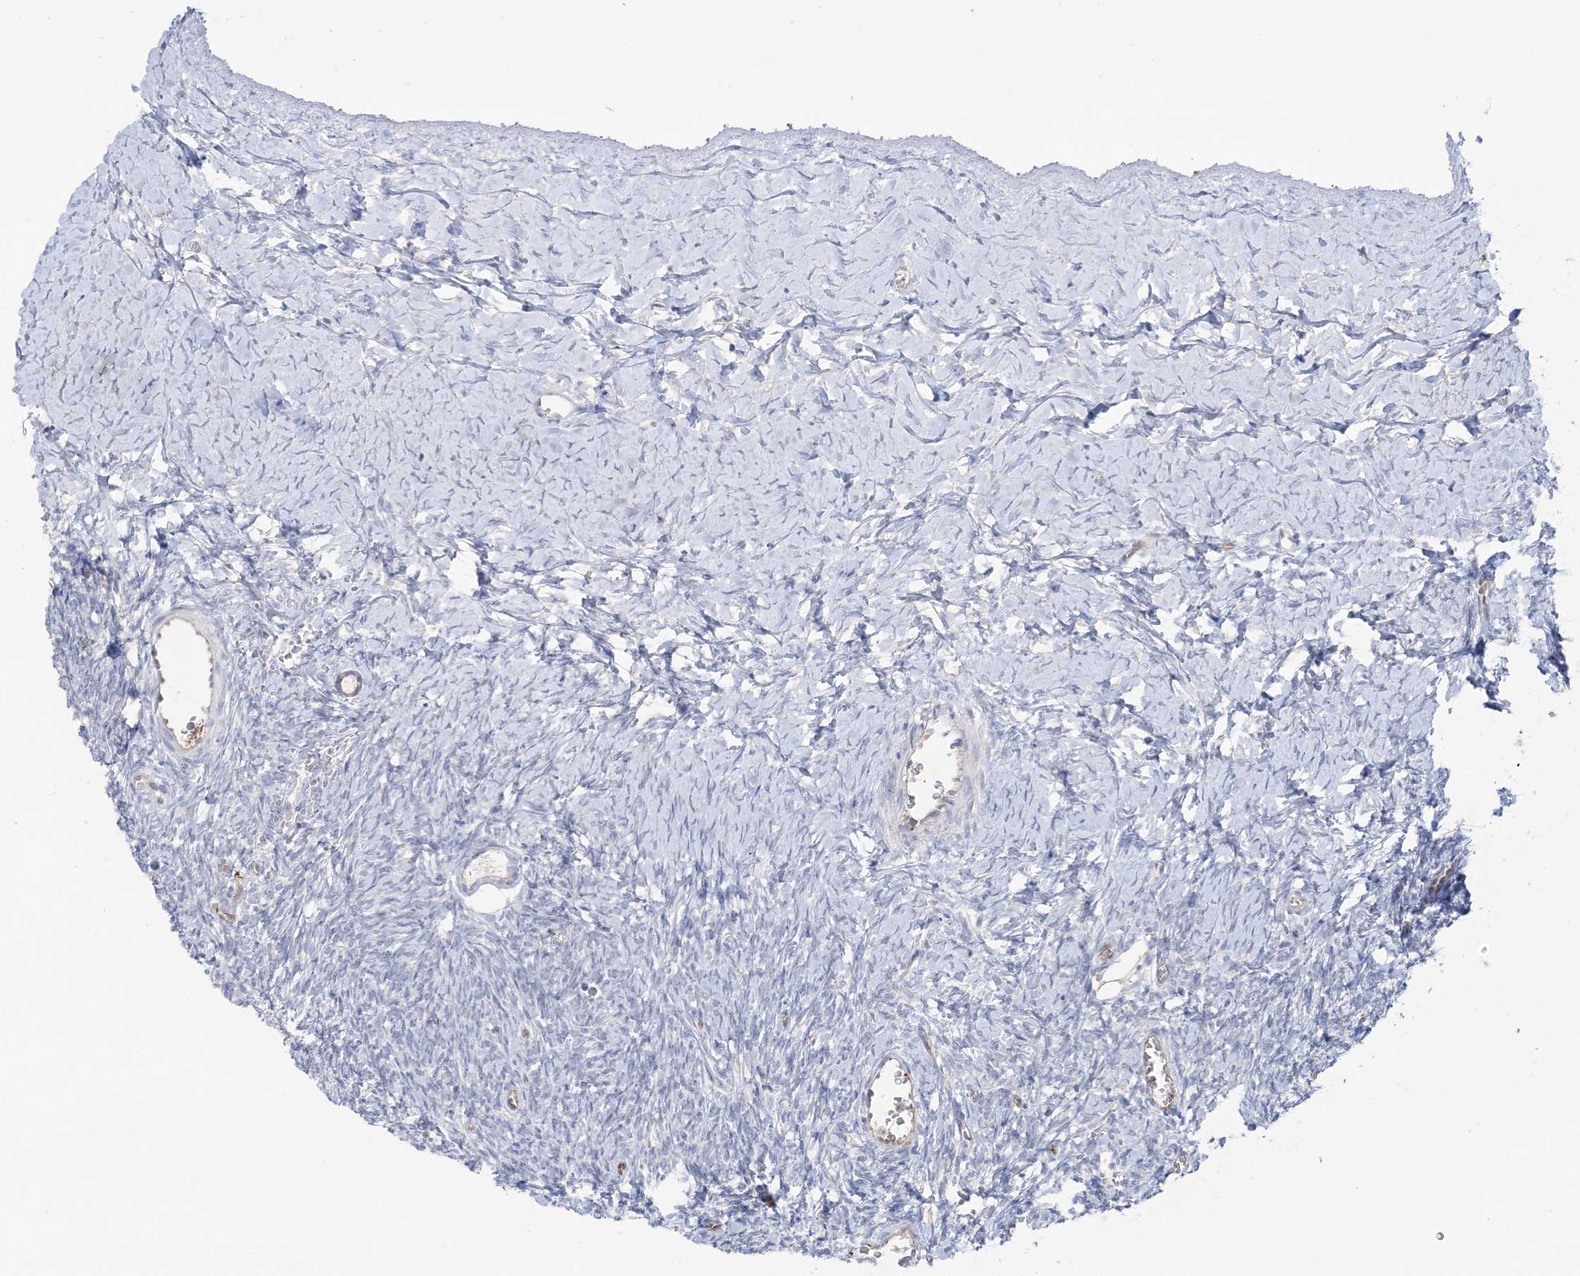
{"staining": {"intensity": "negative", "quantity": "none", "location": "none"}, "tissue": "ovary", "cell_type": "Follicle cells", "image_type": "normal", "snomed": [{"axis": "morphology", "description": "Normal tissue, NOS"}, {"axis": "morphology", "description": "Developmental malformation"}, {"axis": "topography", "description": "Ovary"}], "caption": "Follicle cells show no significant expression in normal ovary.", "gene": "INPP1", "patient": {"sex": "female", "age": 39}}